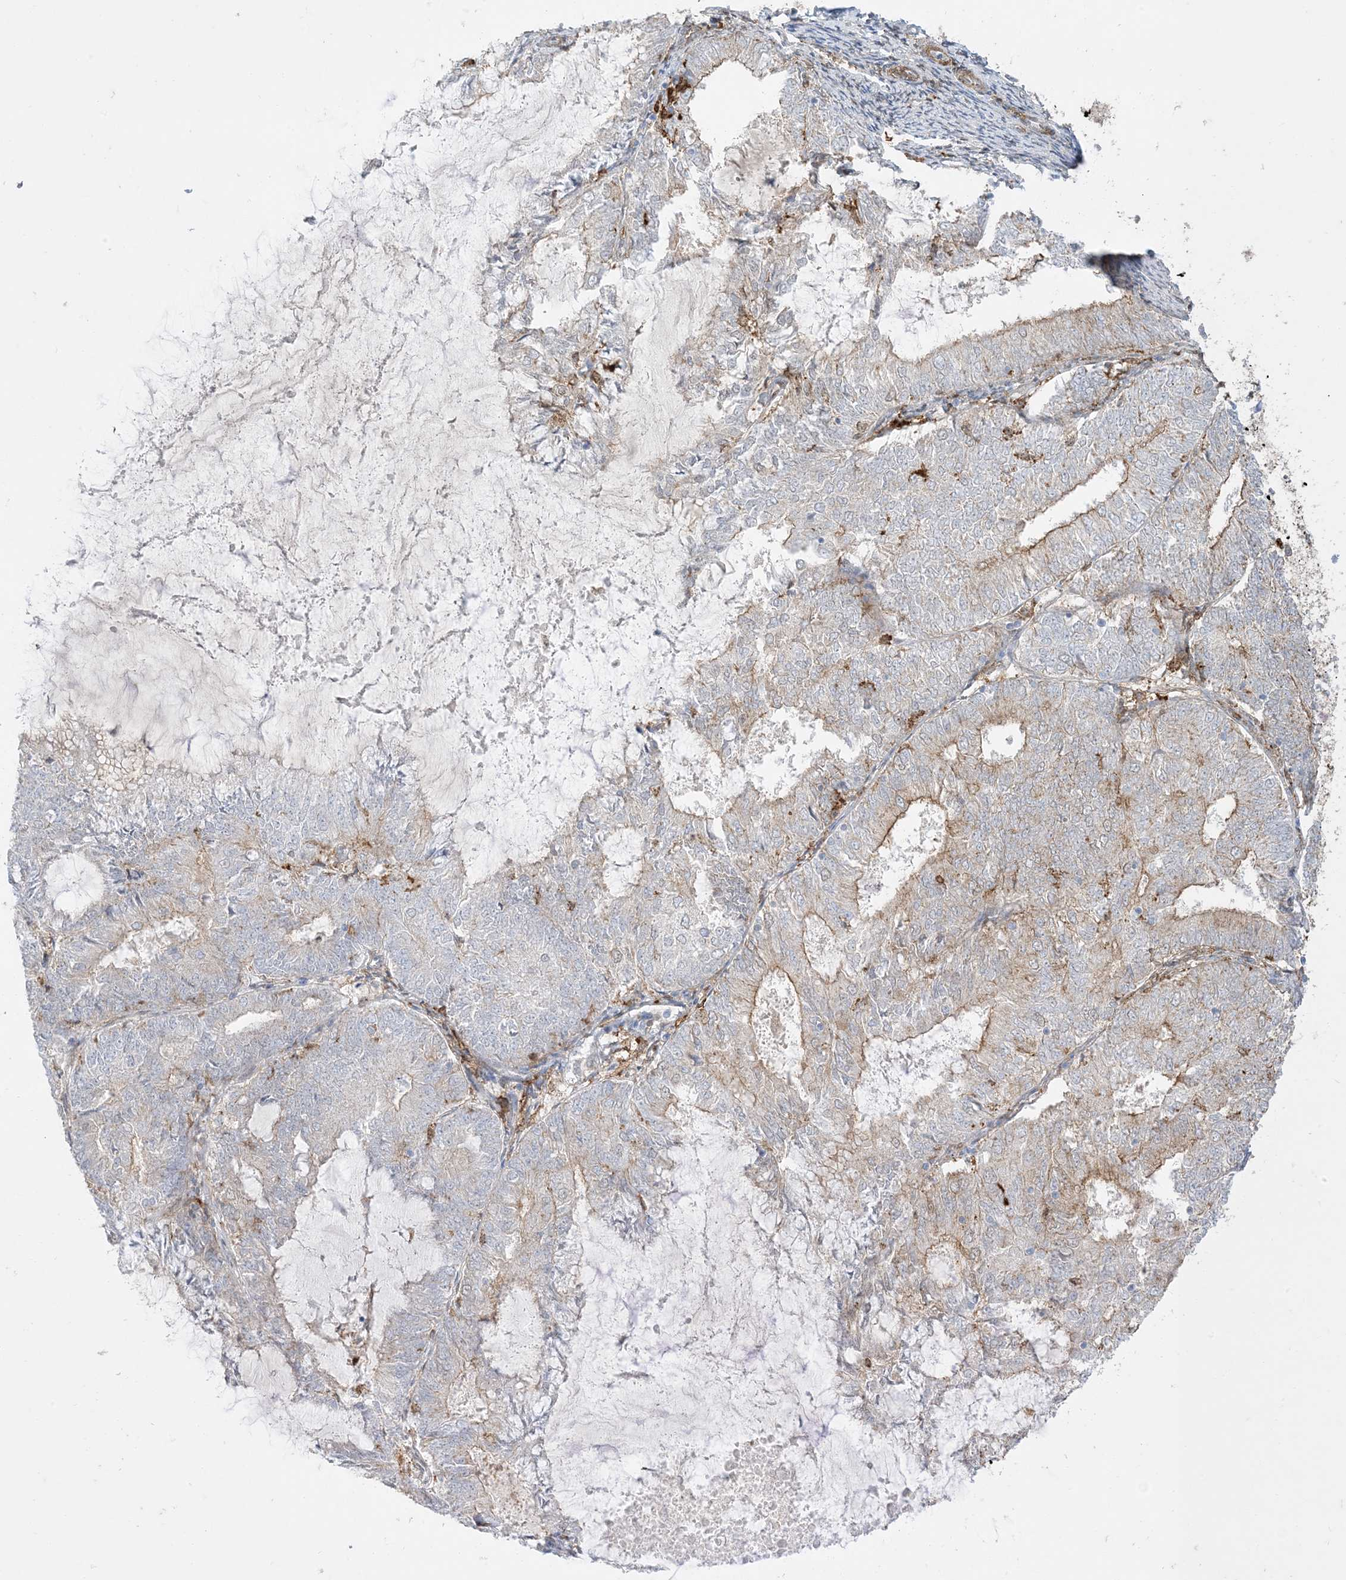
{"staining": {"intensity": "moderate", "quantity": "<25%", "location": "cytoplasmic/membranous"}, "tissue": "endometrial cancer", "cell_type": "Tumor cells", "image_type": "cancer", "snomed": [{"axis": "morphology", "description": "Adenocarcinoma, NOS"}, {"axis": "topography", "description": "Endometrium"}], "caption": "Endometrial adenocarcinoma was stained to show a protein in brown. There is low levels of moderate cytoplasmic/membranous positivity in about <25% of tumor cells. Using DAB (3,3'-diaminobenzidine) (brown) and hematoxylin (blue) stains, captured at high magnification using brightfield microscopy.", "gene": "GSN", "patient": {"sex": "female", "age": 57}}